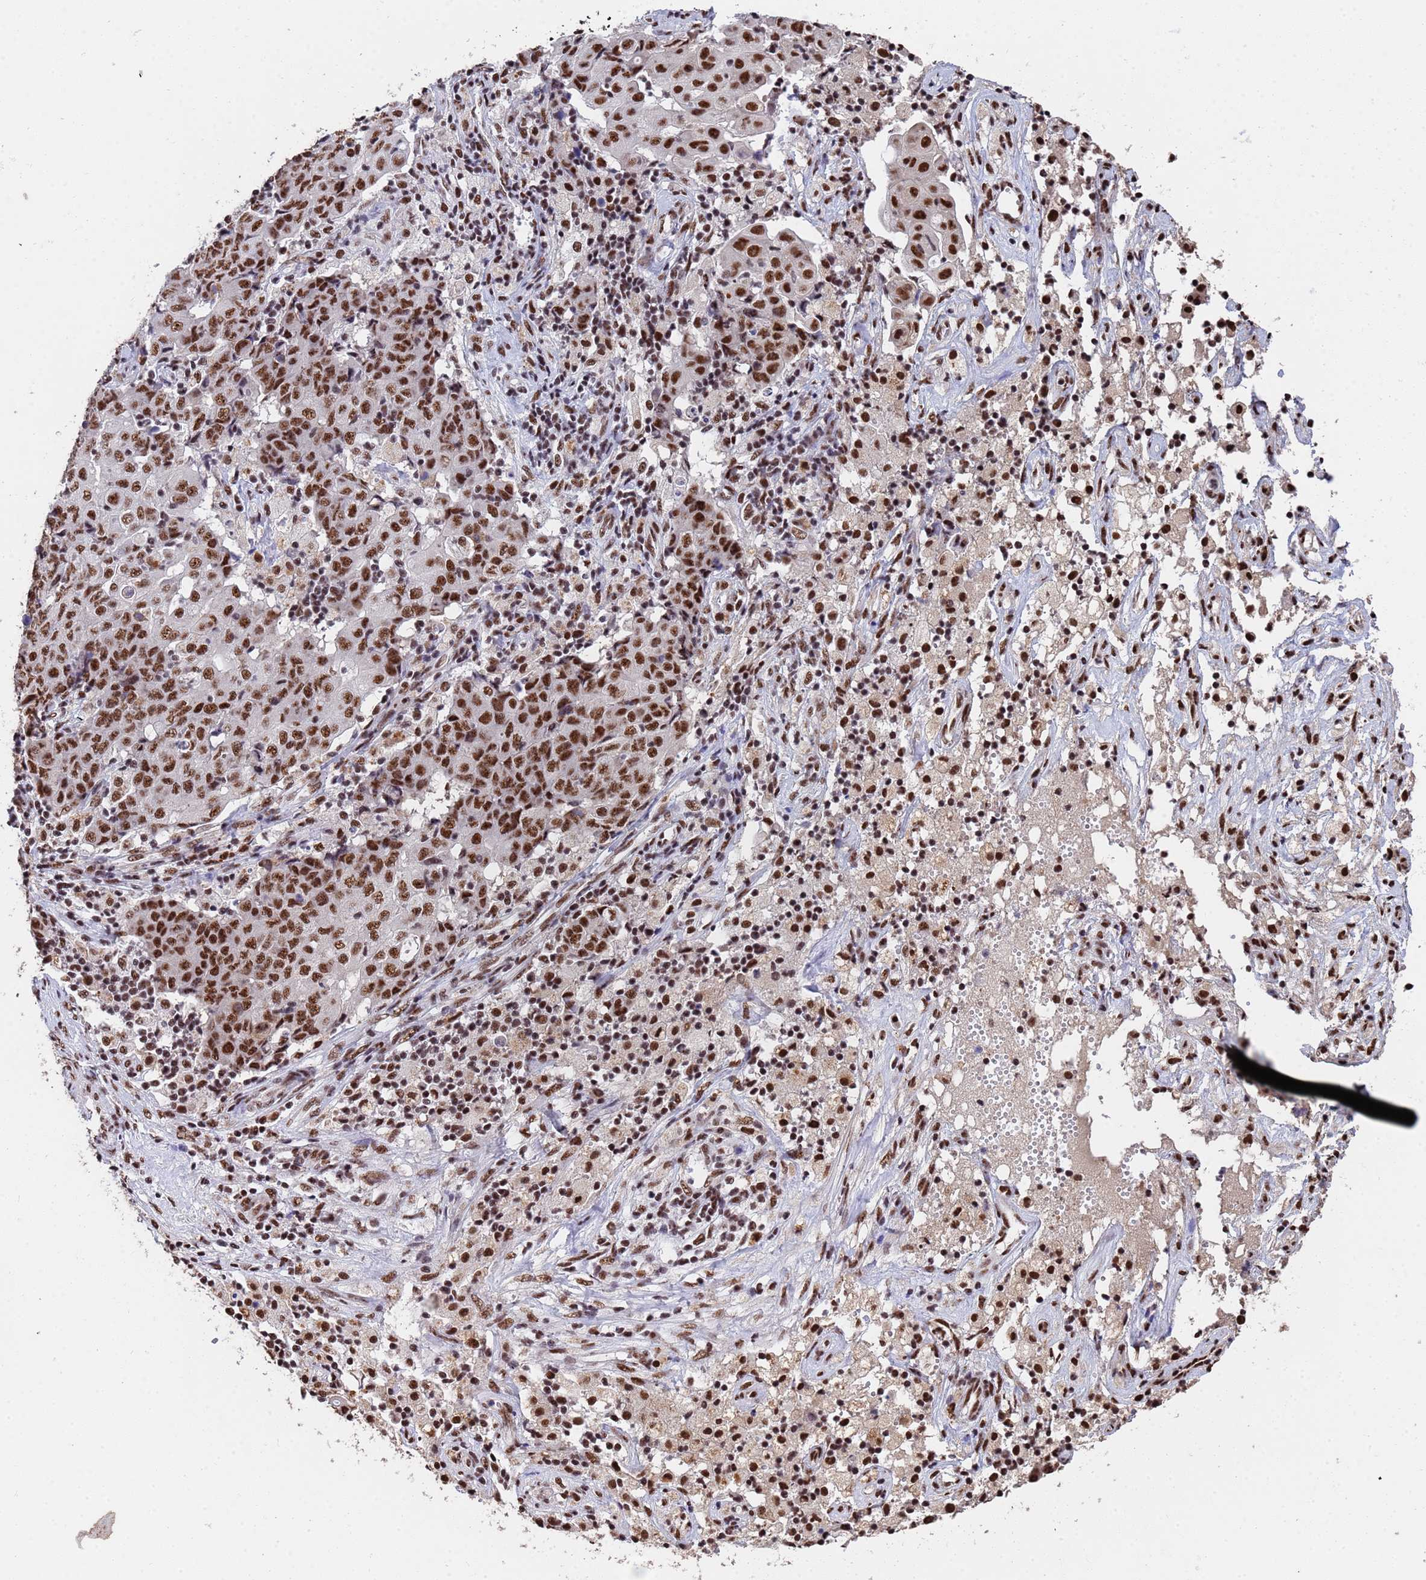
{"staining": {"intensity": "moderate", "quantity": ">75%", "location": "nuclear"}, "tissue": "ovarian cancer", "cell_type": "Tumor cells", "image_type": "cancer", "snomed": [{"axis": "morphology", "description": "Carcinoma, endometroid"}, {"axis": "topography", "description": "Ovary"}], "caption": "Tumor cells display moderate nuclear expression in approximately >75% of cells in ovarian endometroid carcinoma. (DAB (3,3'-diaminobenzidine) IHC, brown staining for protein, blue staining for nuclei).", "gene": "SF3B2", "patient": {"sex": "female", "age": 42}}